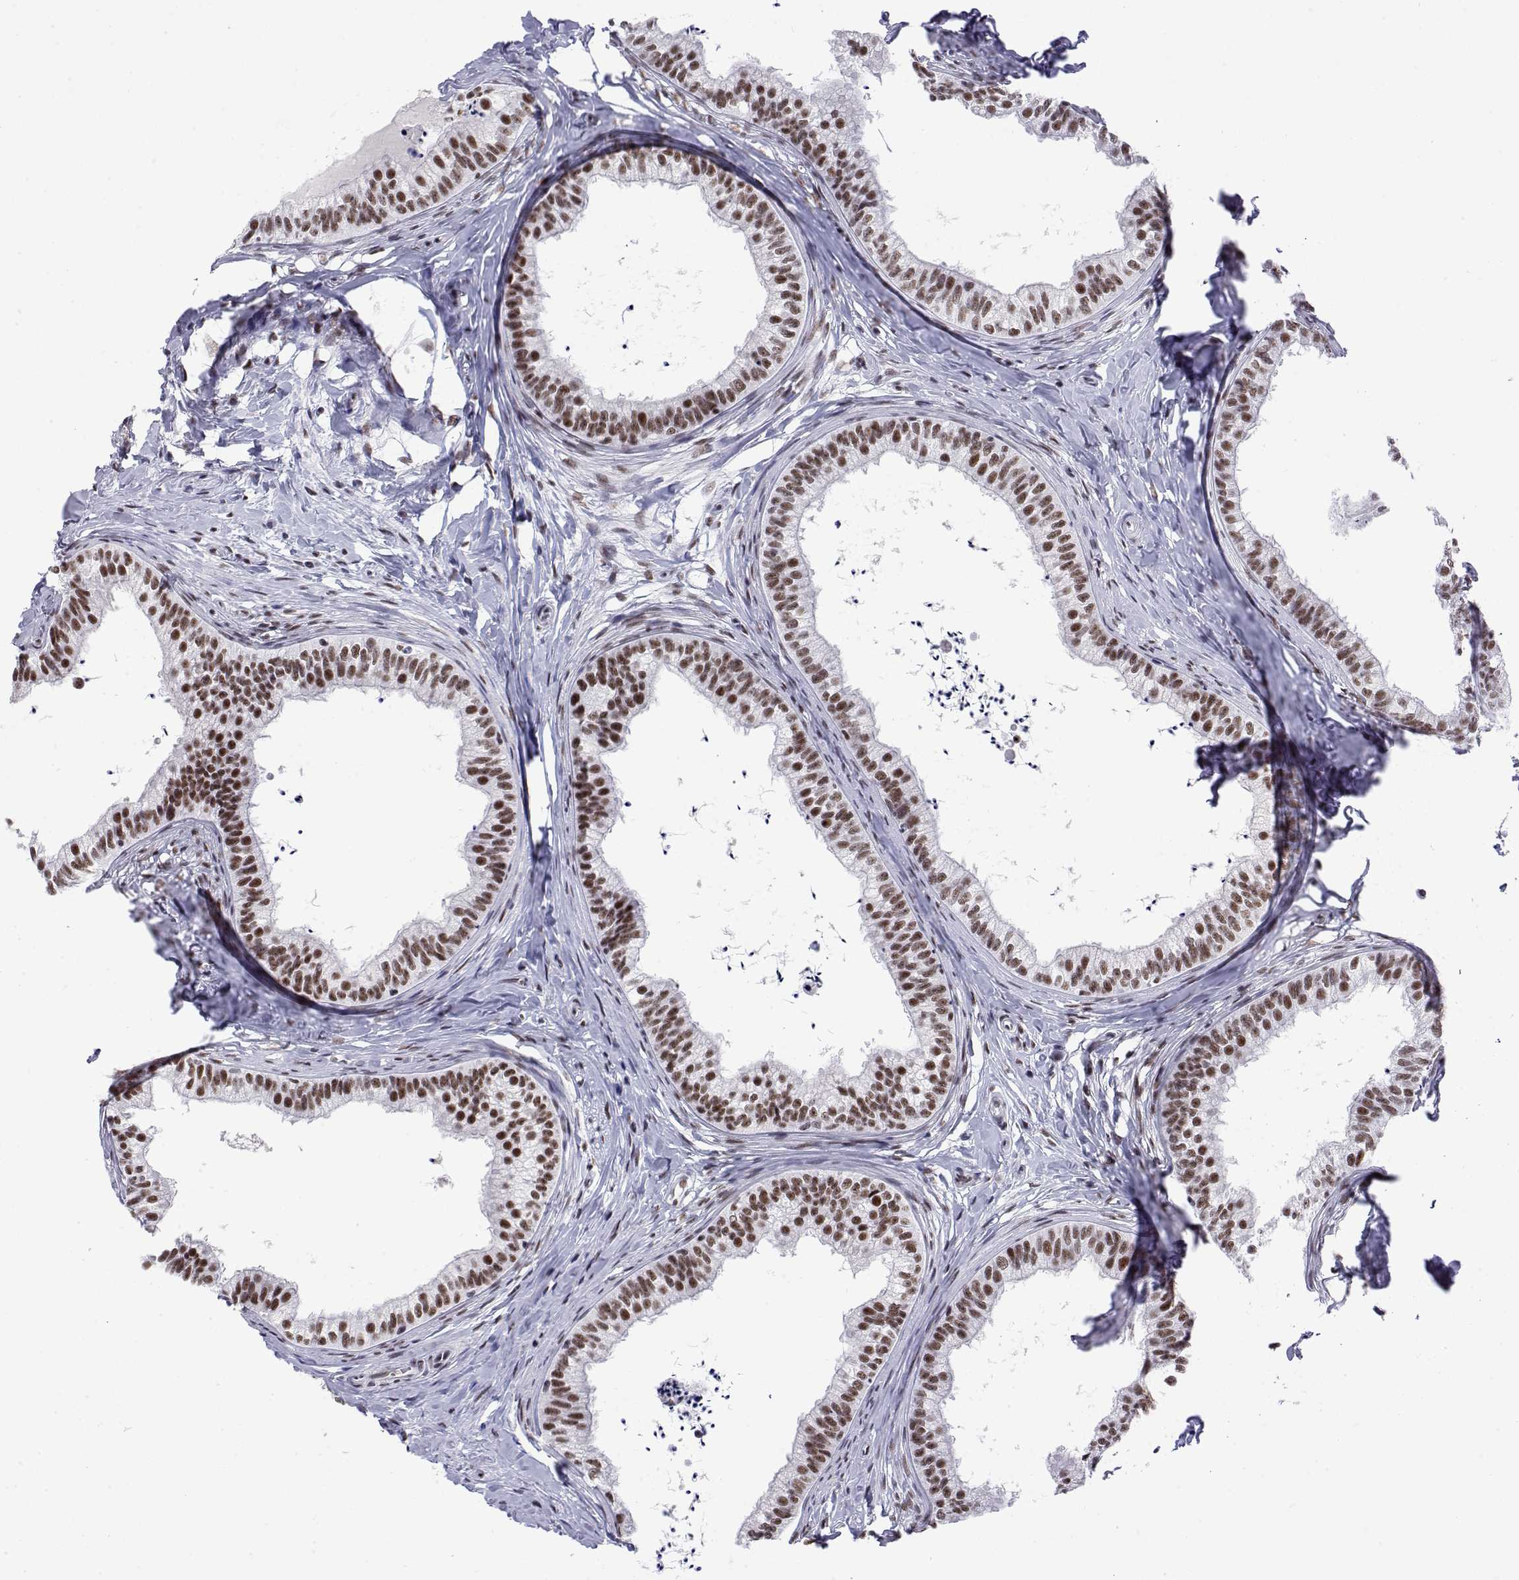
{"staining": {"intensity": "moderate", "quantity": "25%-75%", "location": "nuclear"}, "tissue": "epididymis", "cell_type": "Glandular cells", "image_type": "normal", "snomed": [{"axis": "morphology", "description": "Normal tissue, NOS"}, {"axis": "topography", "description": "Epididymis"}], "caption": "Immunohistochemical staining of unremarkable epididymis exhibits medium levels of moderate nuclear staining in about 25%-75% of glandular cells.", "gene": "POLDIP3", "patient": {"sex": "male", "age": 24}}